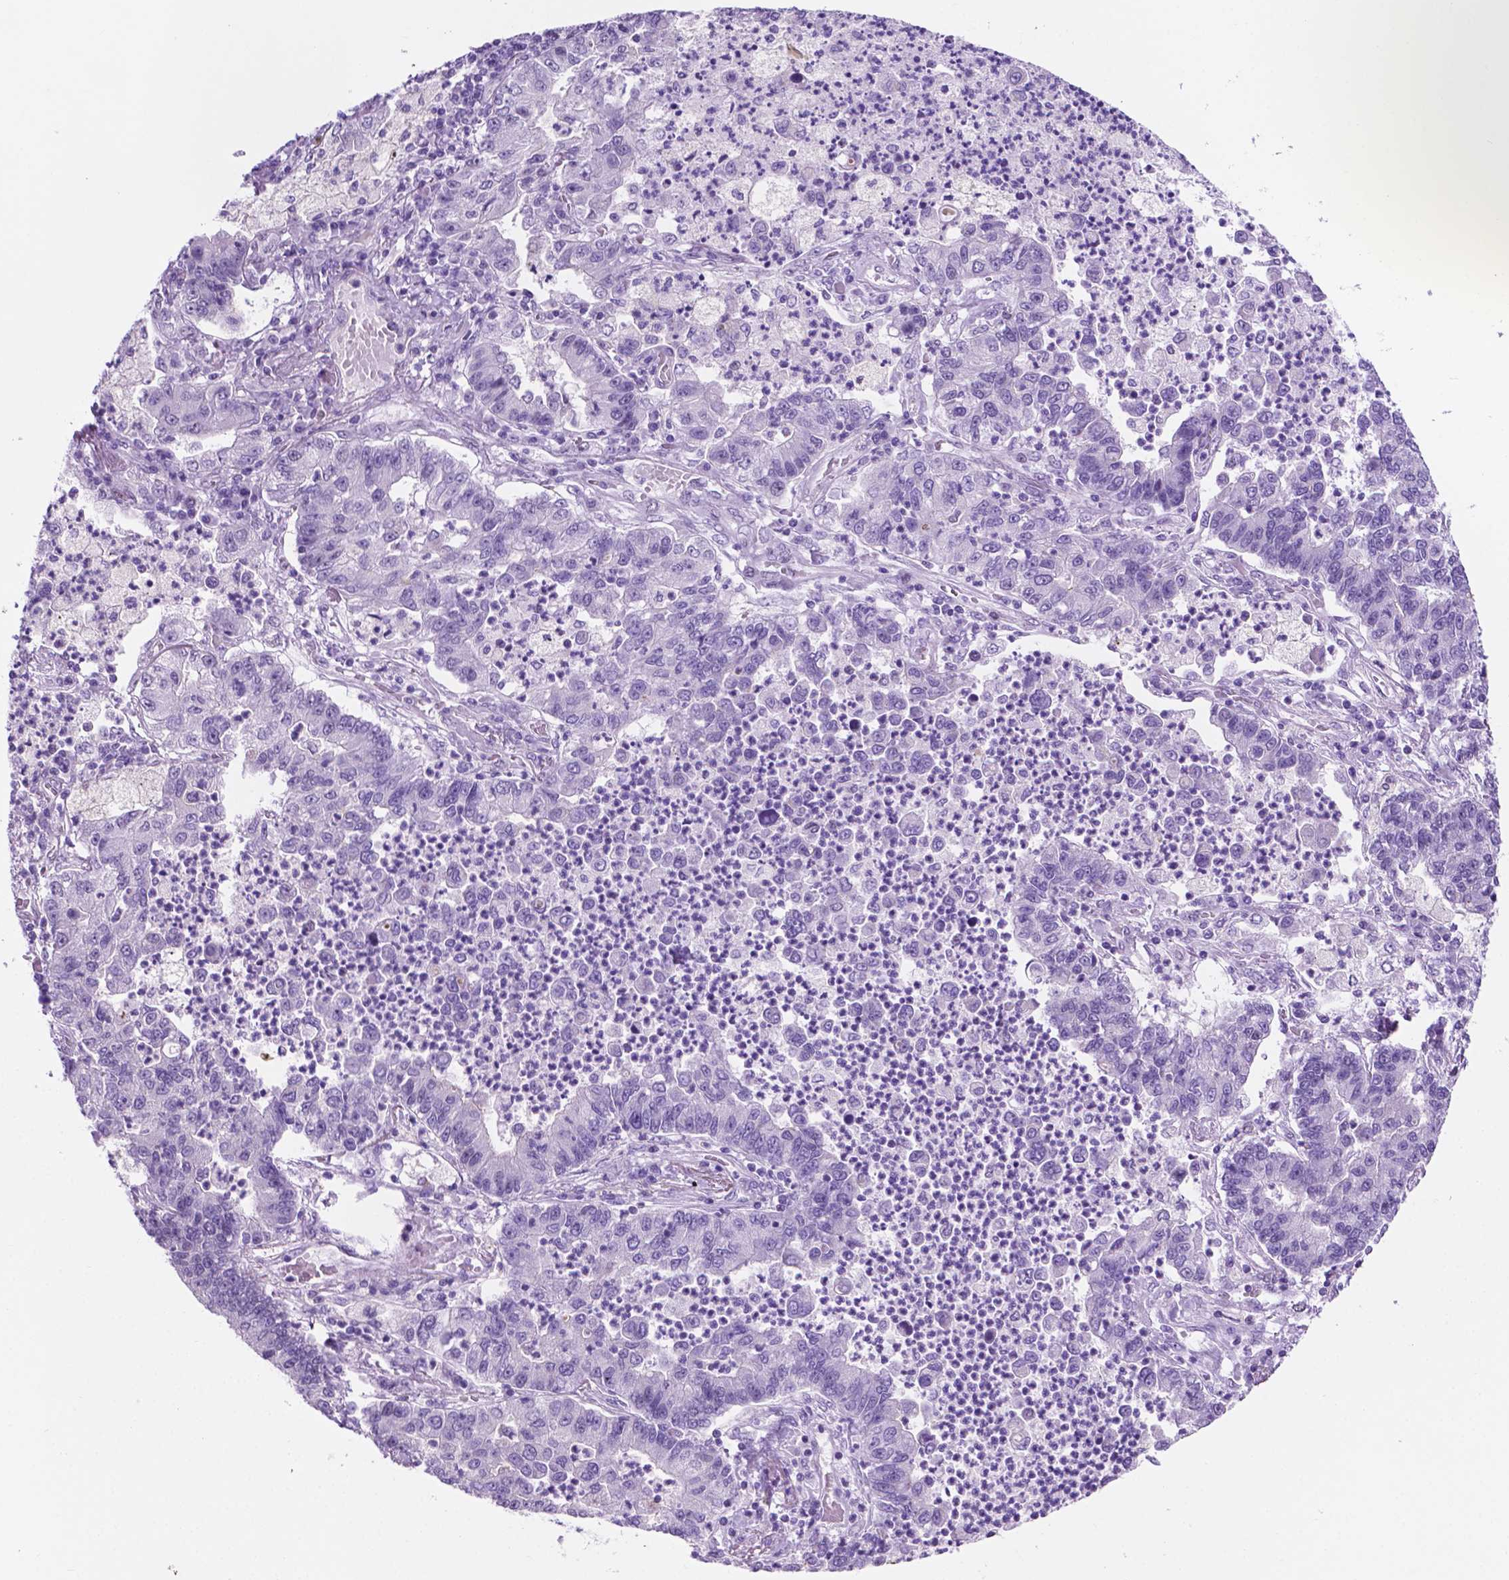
{"staining": {"intensity": "negative", "quantity": "none", "location": "none"}, "tissue": "lung cancer", "cell_type": "Tumor cells", "image_type": "cancer", "snomed": [{"axis": "morphology", "description": "Adenocarcinoma, NOS"}, {"axis": "topography", "description": "Lung"}], "caption": "The photomicrograph reveals no staining of tumor cells in lung adenocarcinoma. (DAB immunohistochemistry (IHC), high magnification).", "gene": "ACY3", "patient": {"sex": "female", "age": 57}}